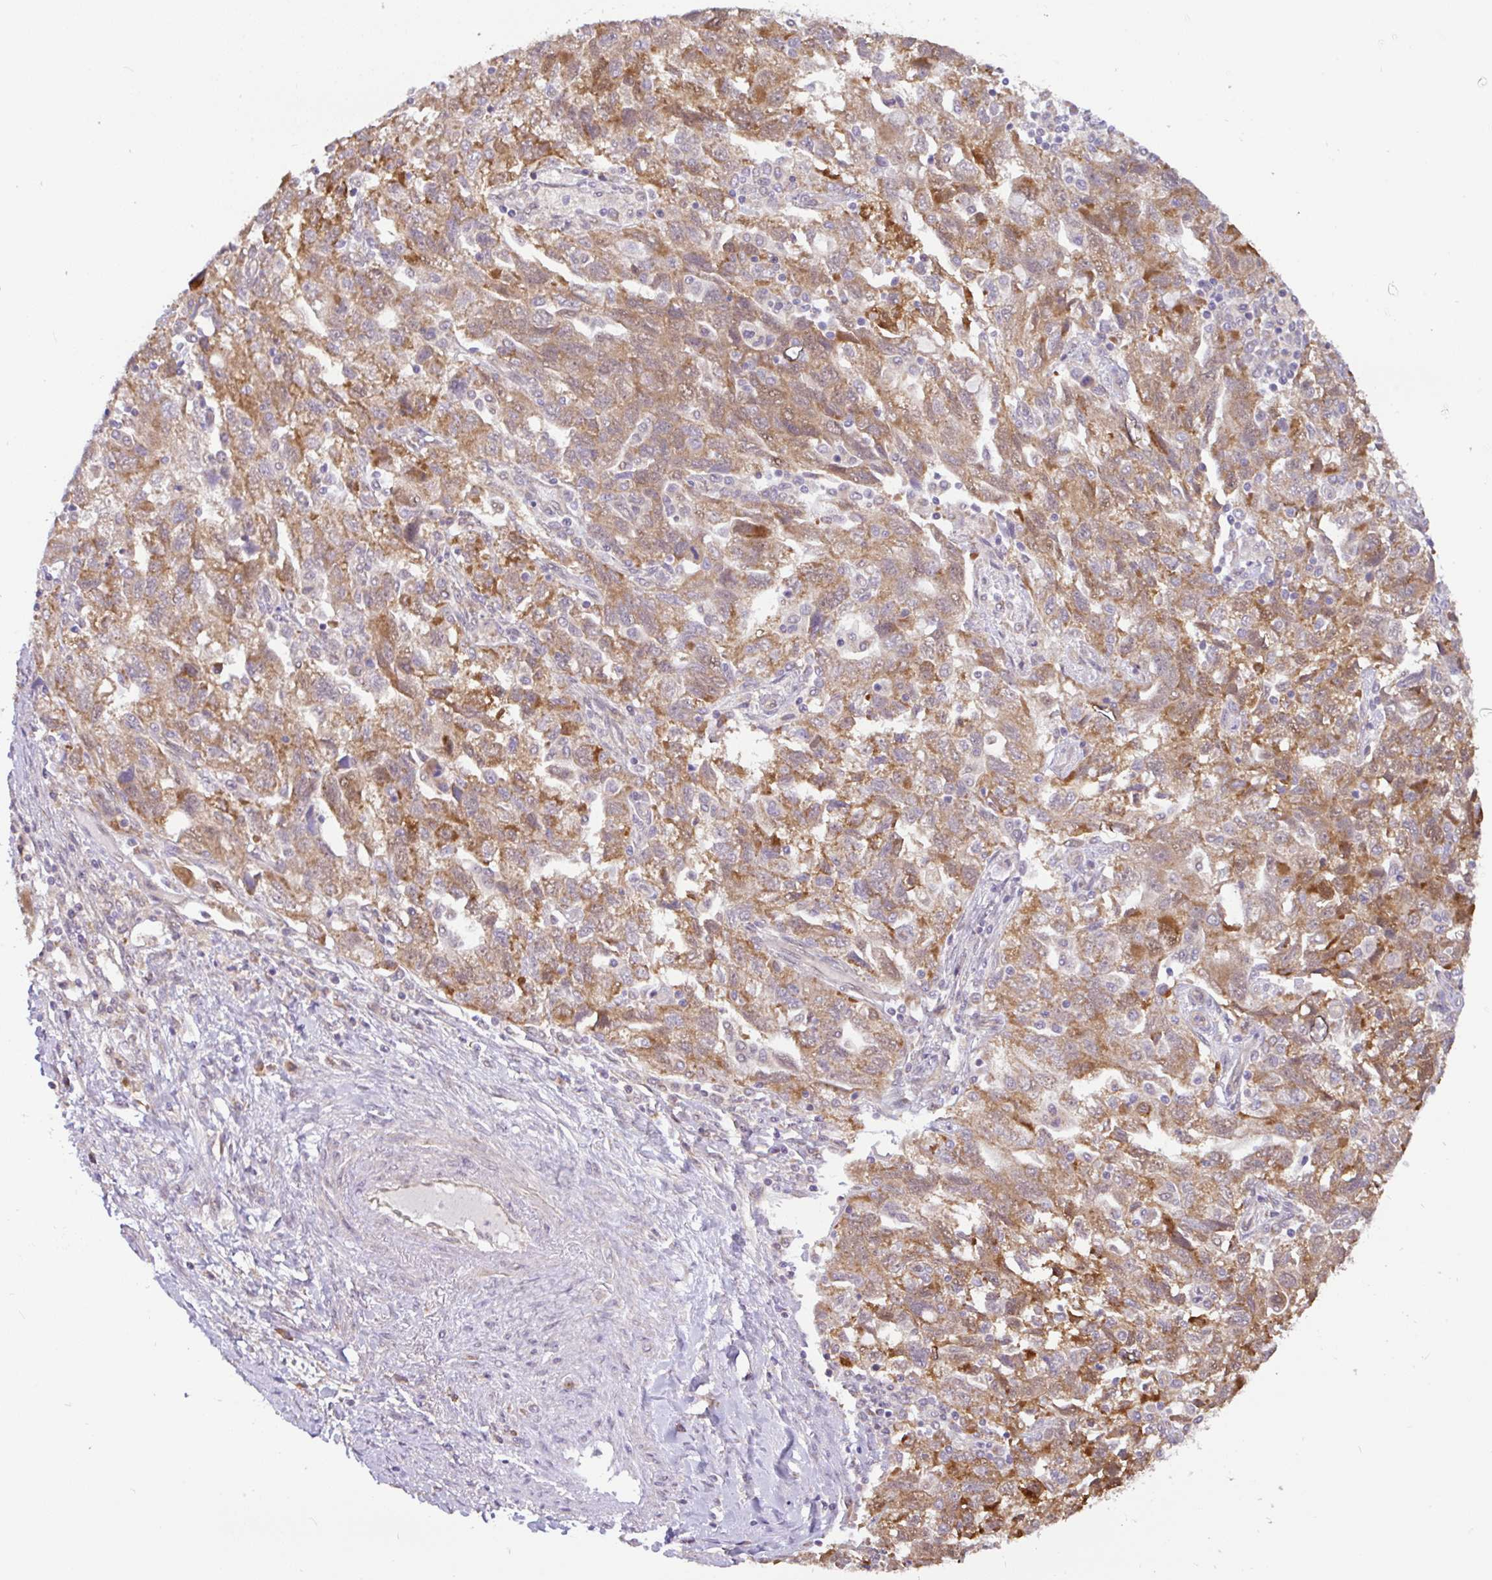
{"staining": {"intensity": "moderate", "quantity": ">75%", "location": "cytoplasmic/membranous"}, "tissue": "ovarian cancer", "cell_type": "Tumor cells", "image_type": "cancer", "snomed": [{"axis": "morphology", "description": "Carcinoma, NOS"}, {"axis": "morphology", "description": "Cystadenocarcinoma, serous, NOS"}, {"axis": "topography", "description": "Ovary"}], "caption": "Ovarian cancer was stained to show a protein in brown. There is medium levels of moderate cytoplasmic/membranous positivity in approximately >75% of tumor cells.", "gene": "DLEU7", "patient": {"sex": "female", "age": 69}}